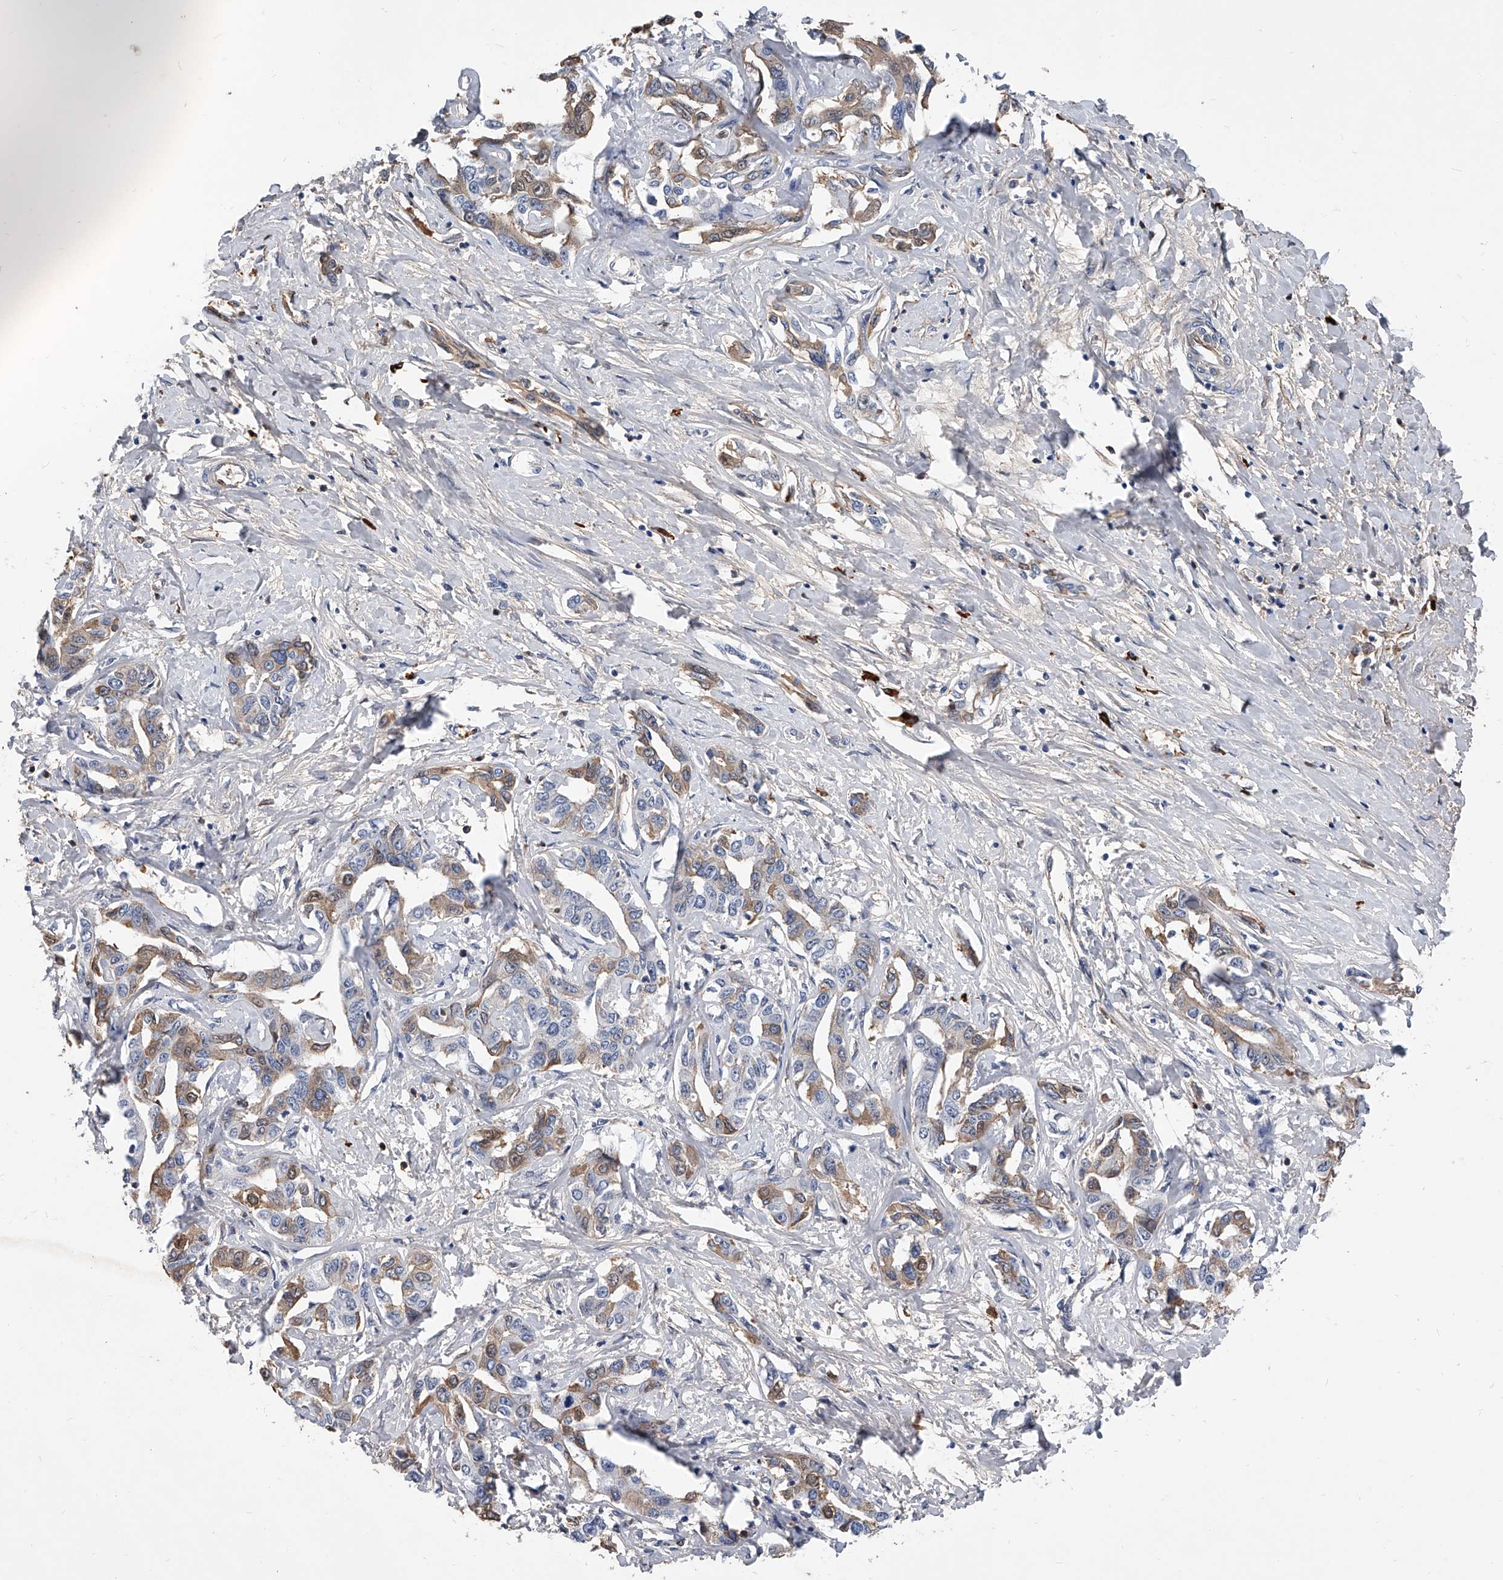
{"staining": {"intensity": "moderate", "quantity": "25%-75%", "location": "cytoplasmic/membranous"}, "tissue": "liver cancer", "cell_type": "Tumor cells", "image_type": "cancer", "snomed": [{"axis": "morphology", "description": "Cholangiocarcinoma"}, {"axis": "topography", "description": "Liver"}], "caption": "Protein staining exhibits moderate cytoplasmic/membranous staining in about 25%-75% of tumor cells in liver cholangiocarcinoma.", "gene": "ZNF25", "patient": {"sex": "male", "age": 59}}